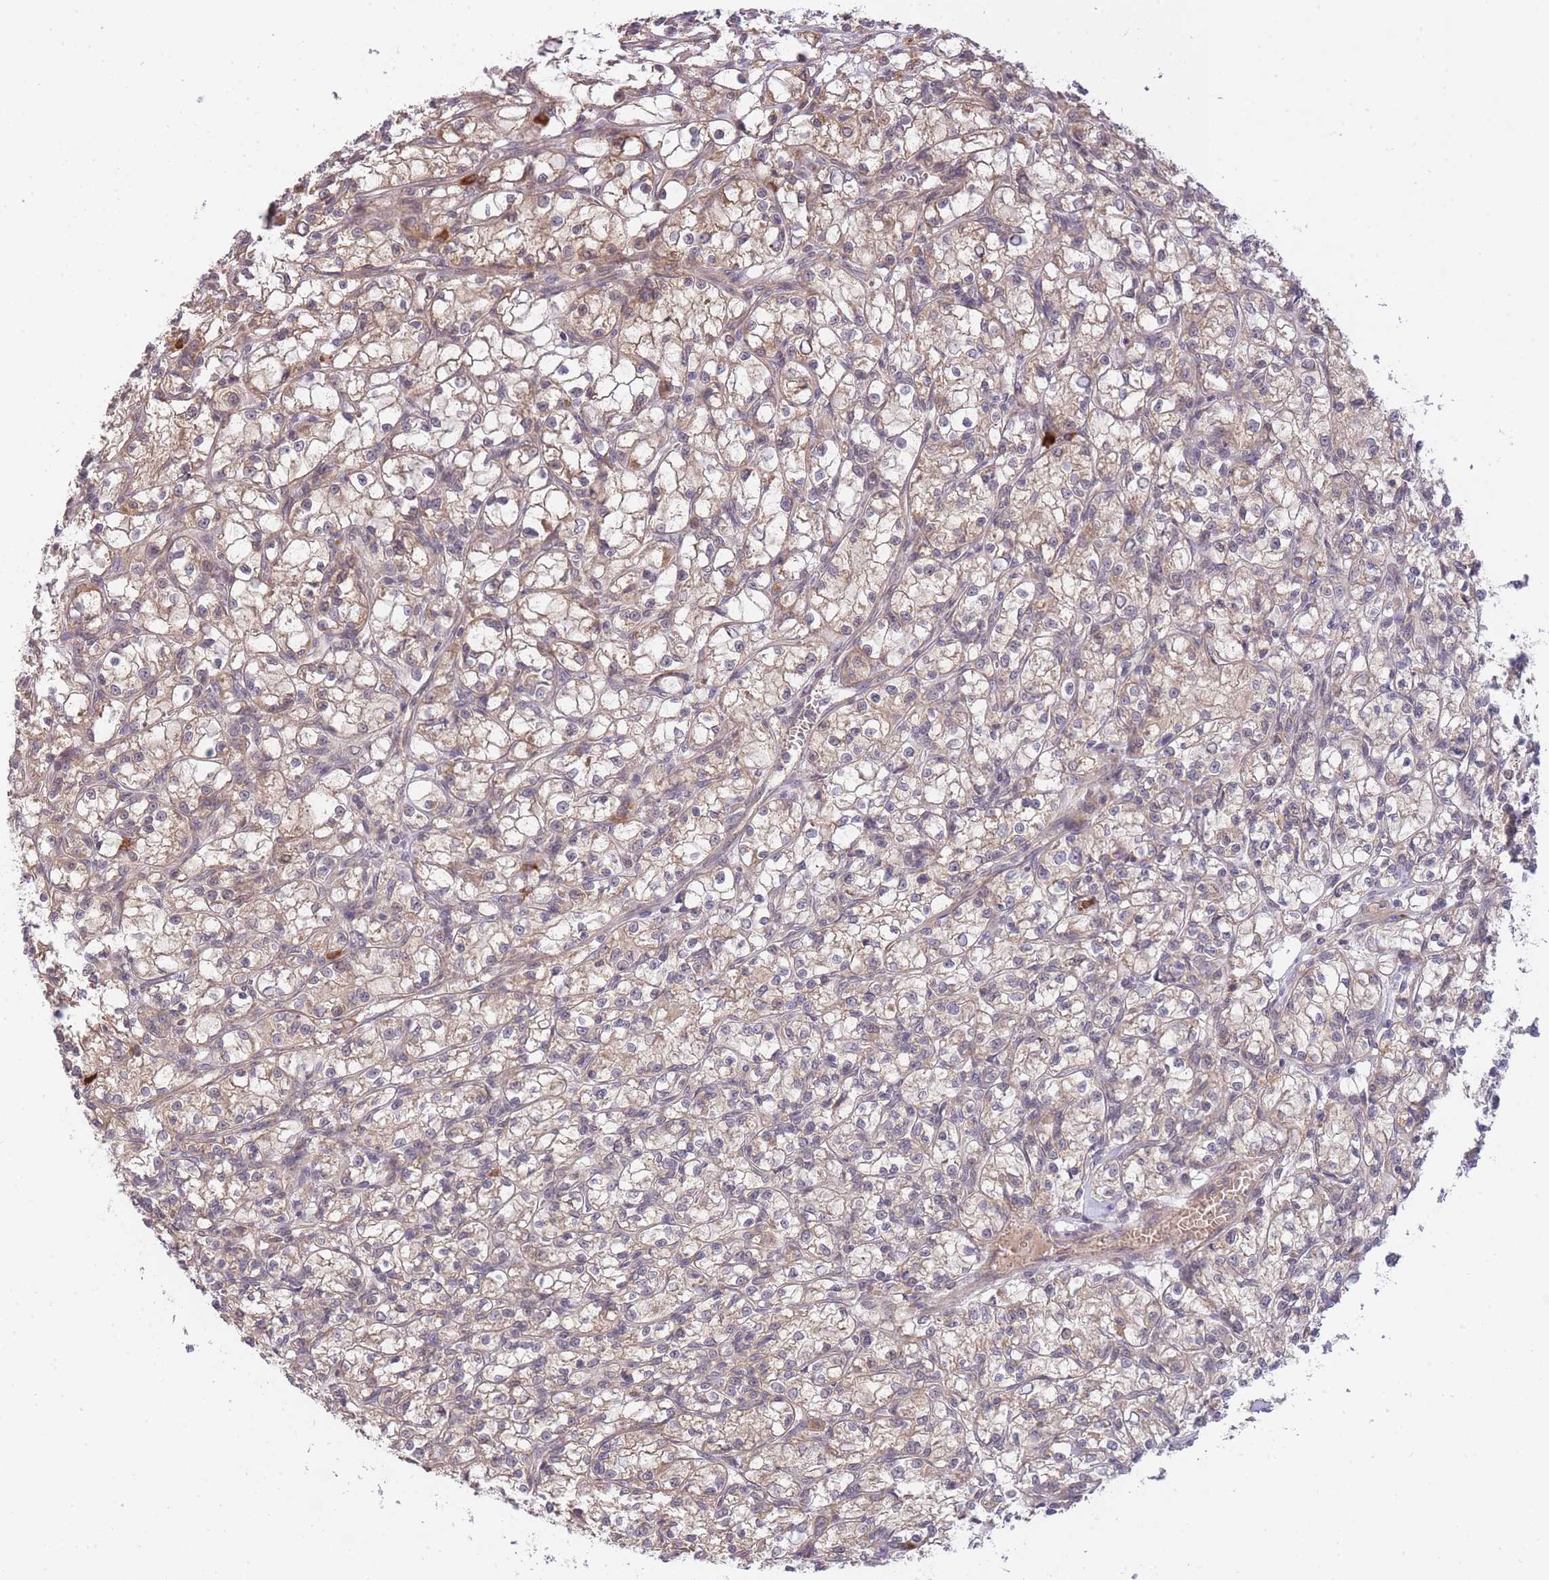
{"staining": {"intensity": "weak", "quantity": "<25%", "location": "nuclear"}, "tissue": "renal cancer", "cell_type": "Tumor cells", "image_type": "cancer", "snomed": [{"axis": "morphology", "description": "Adenocarcinoma, NOS"}, {"axis": "topography", "description": "Kidney"}], "caption": "High power microscopy micrograph of an immunohistochemistry (IHC) micrograph of renal cancer, revealing no significant positivity in tumor cells.", "gene": "SMC6", "patient": {"sex": "female", "age": 59}}